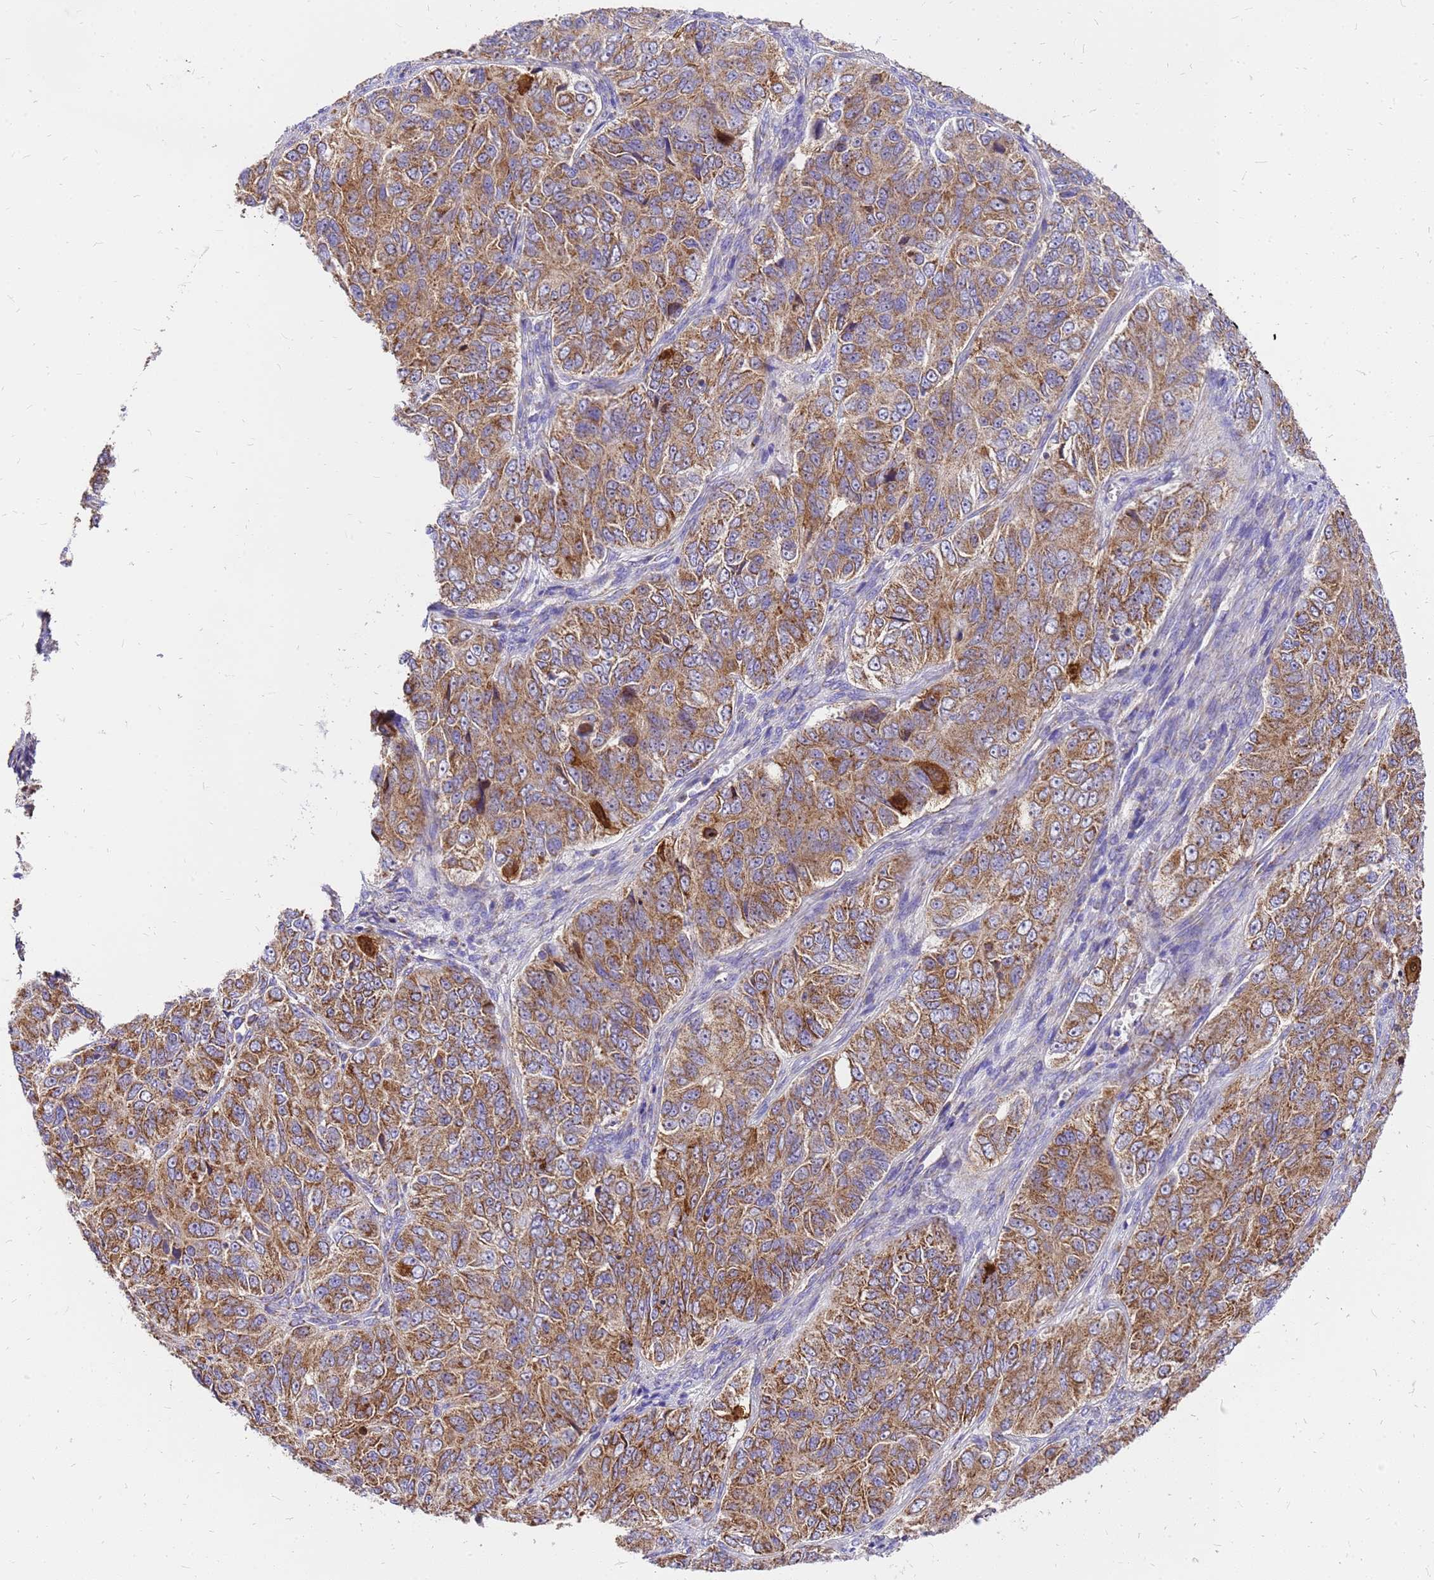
{"staining": {"intensity": "moderate", "quantity": ">75%", "location": "cytoplasmic/membranous"}, "tissue": "ovarian cancer", "cell_type": "Tumor cells", "image_type": "cancer", "snomed": [{"axis": "morphology", "description": "Carcinoma, endometroid"}, {"axis": "topography", "description": "Ovary"}], "caption": "Ovarian cancer (endometroid carcinoma) was stained to show a protein in brown. There is medium levels of moderate cytoplasmic/membranous staining in about >75% of tumor cells.", "gene": "MRPS26", "patient": {"sex": "female", "age": 51}}